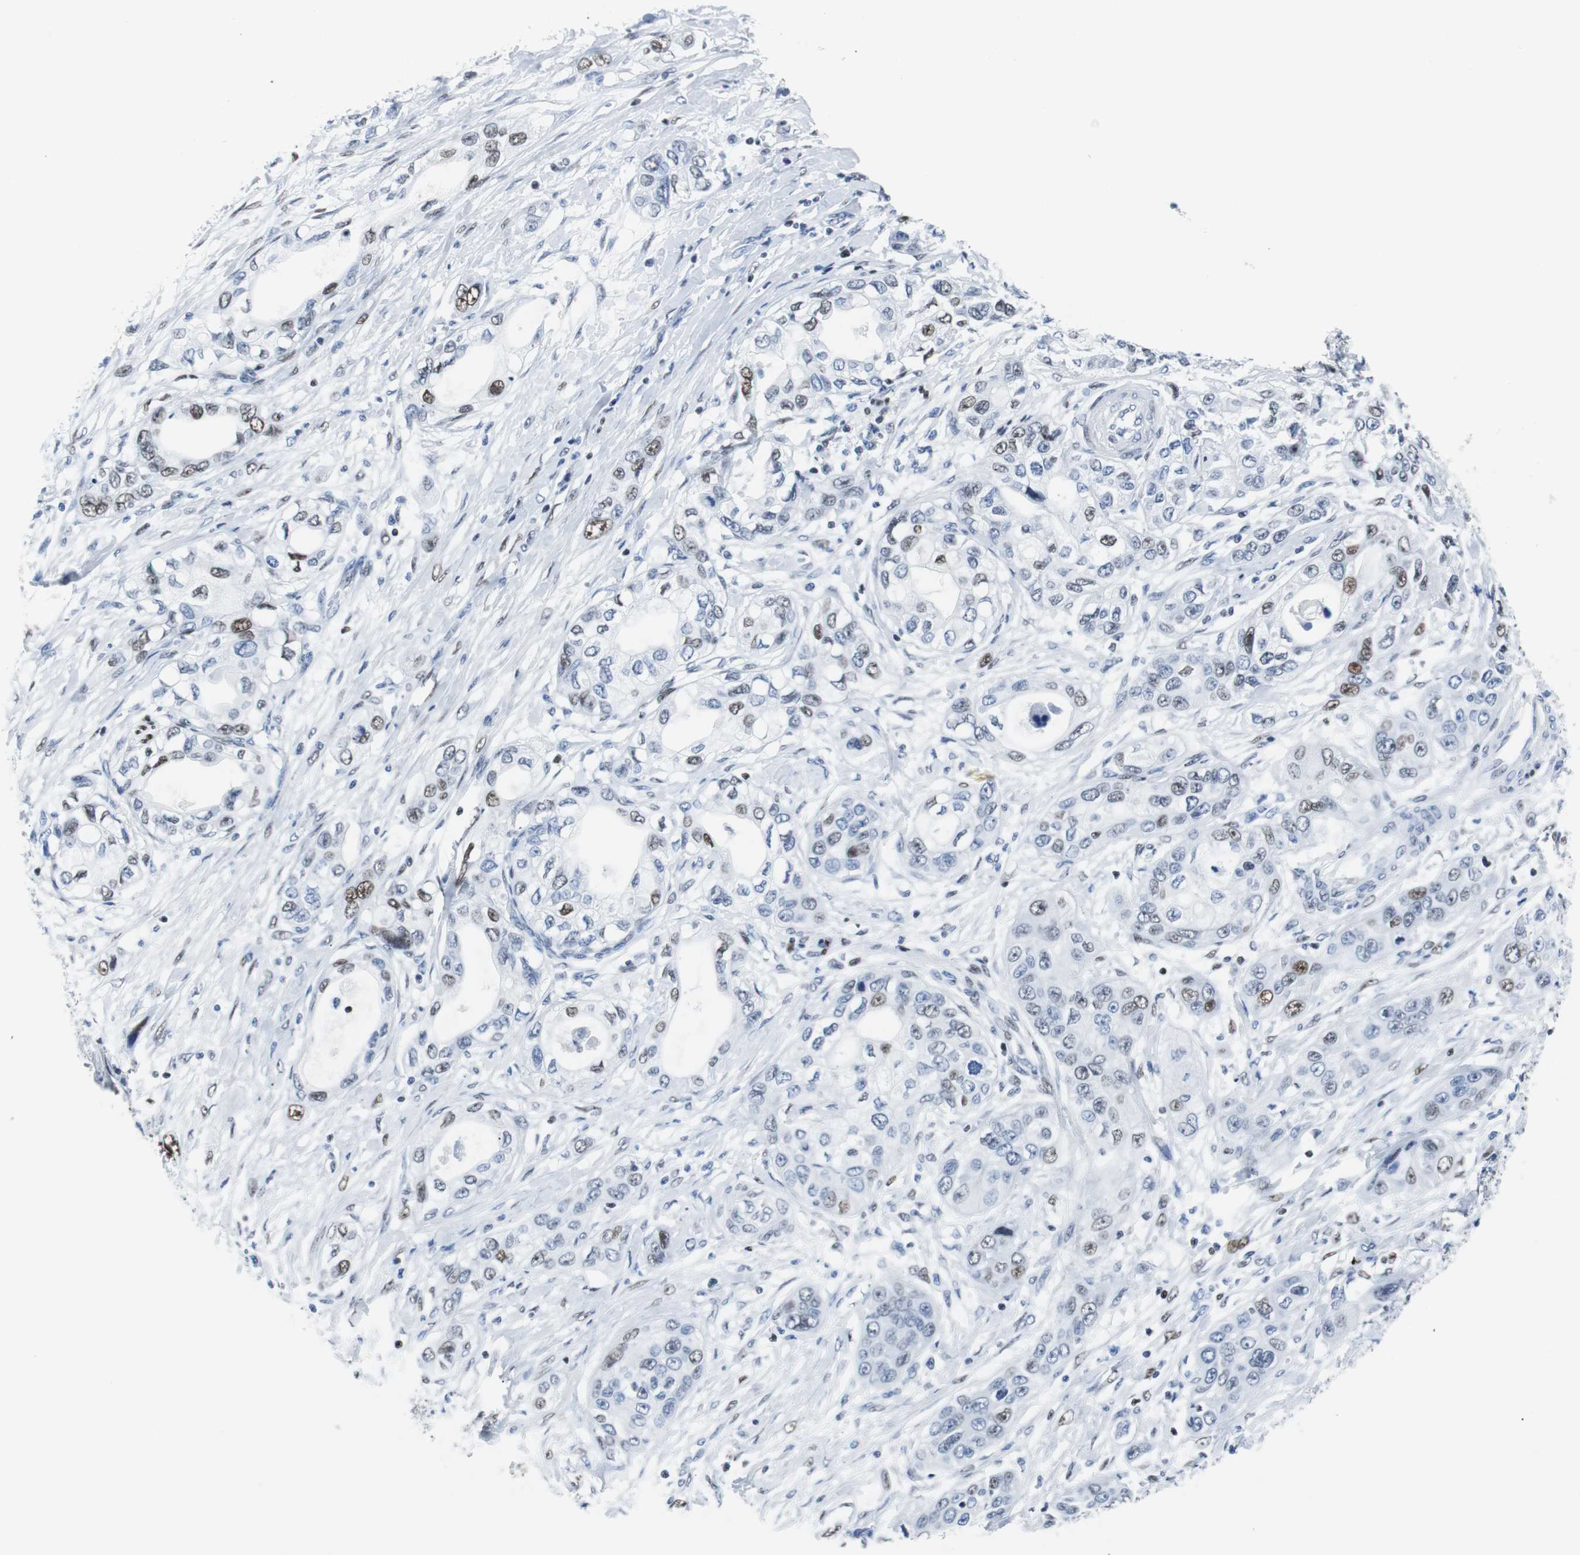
{"staining": {"intensity": "weak", "quantity": "<25%", "location": "nuclear"}, "tissue": "pancreatic cancer", "cell_type": "Tumor cells", "image_type": "cancer", "snomed": [{"axis": "morphology", "description": "Adenocarcinoma, NOS"}, {"axis": "topography", "description": "Pancreas"}], "caption": "Immunohistochemistry histopathology image of neoplastic tissue: human adenocarcinoma (pancreatic) stained with DAB (3,3'-diaminobenzidine) exhibits no significant protein staining in tumor cells. Brightfield microscopy of immunohistochemistry stained with DAB (brown) and hematoxylin (blue), captured at high magnification.", "gene": "JUN", "patient": {"sex": "female", "age": 70}}